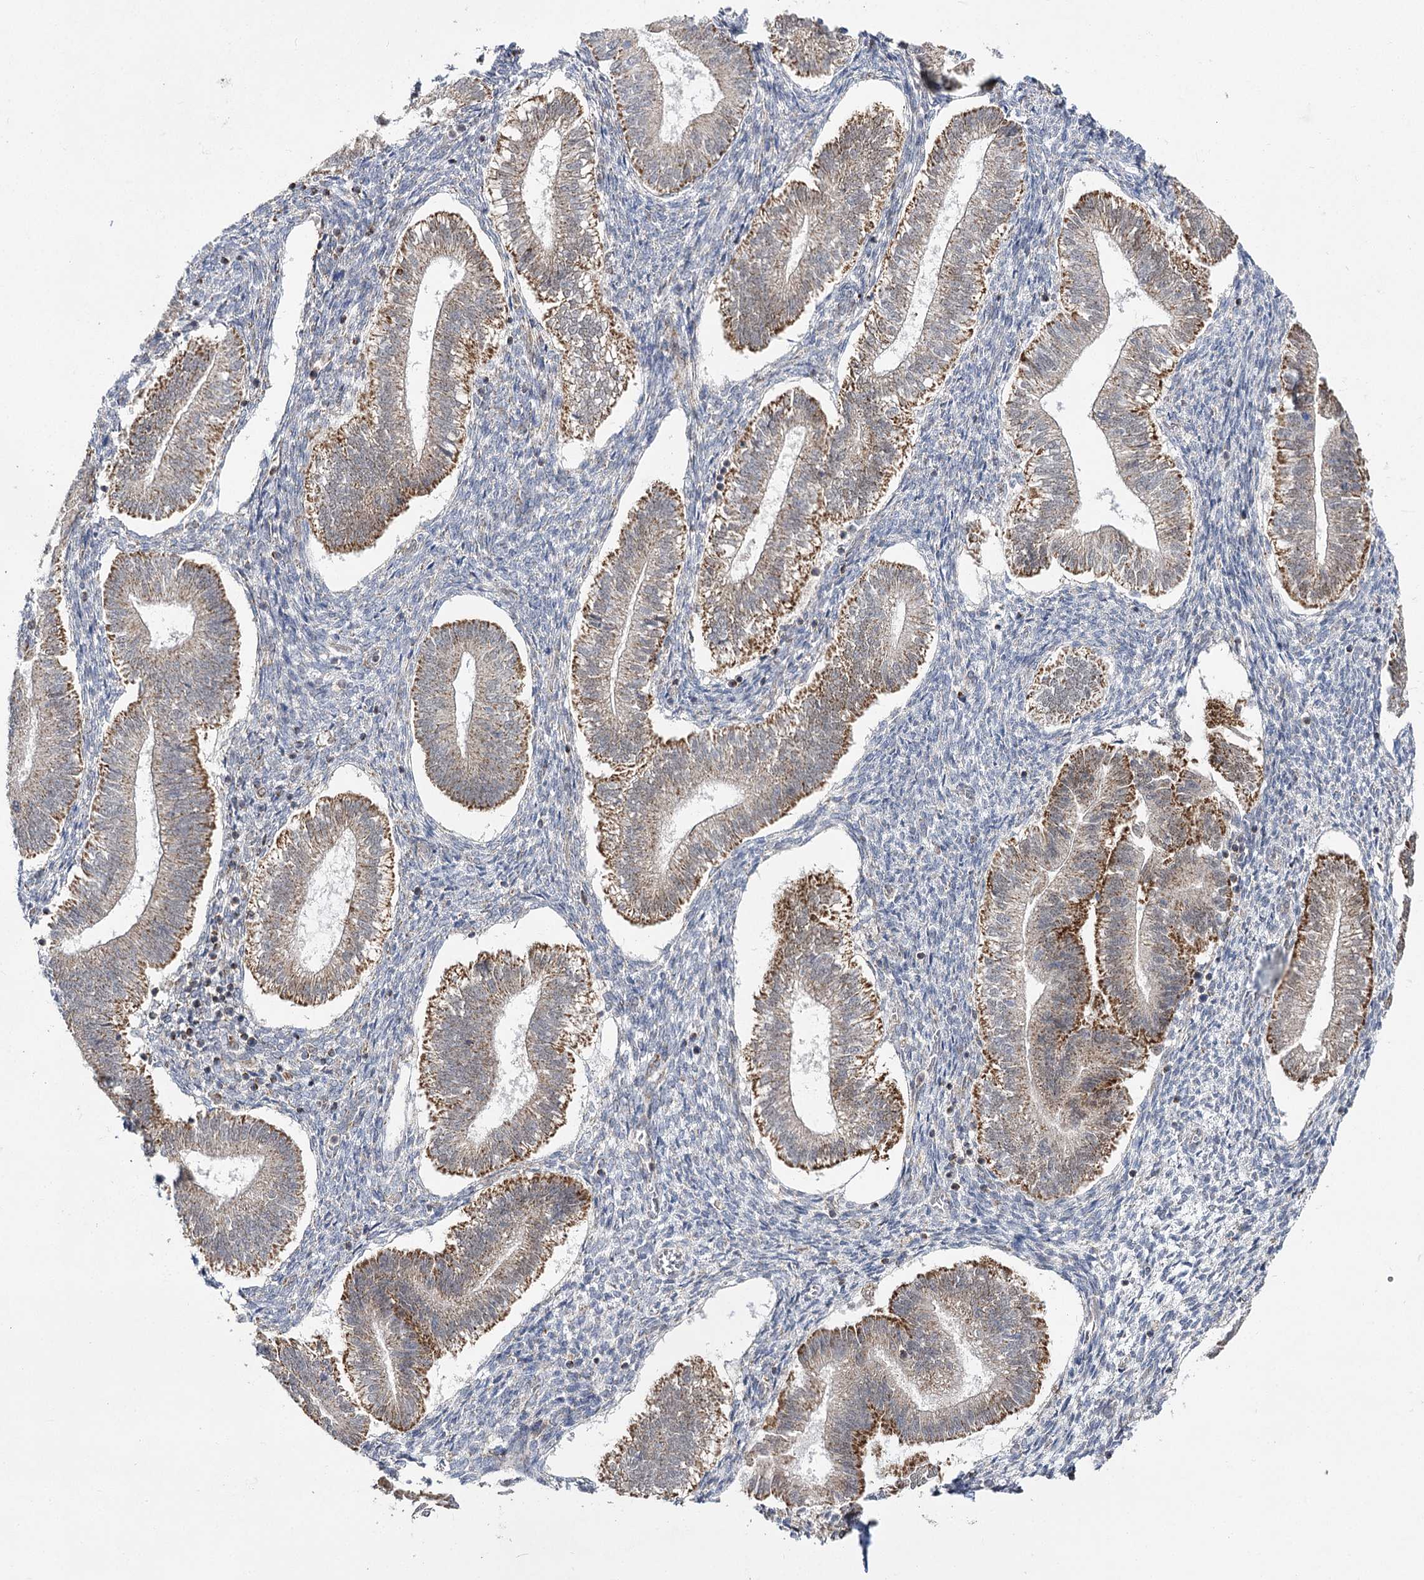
{"staining": {"intensity": "negative", "quantity": "none", "location": "none"}, "tissue": "endometrium", "cell_type": "Cells in endometrial stroma", "image_type": "normal", "snomed": [{"axis": "morphology", "description": "Normal tissue, NOS"}, {"axis": "topography", "description": "Endometrium"}], "caption": "DAB (3,3'-diaminobenzidine) immunohistochemical staining of normal human endometrium reveals no significant positivity in cells in endometrial stroma.", "gene": "SLC4A1AP", "patient": {"sex": "female", "age": 25}}